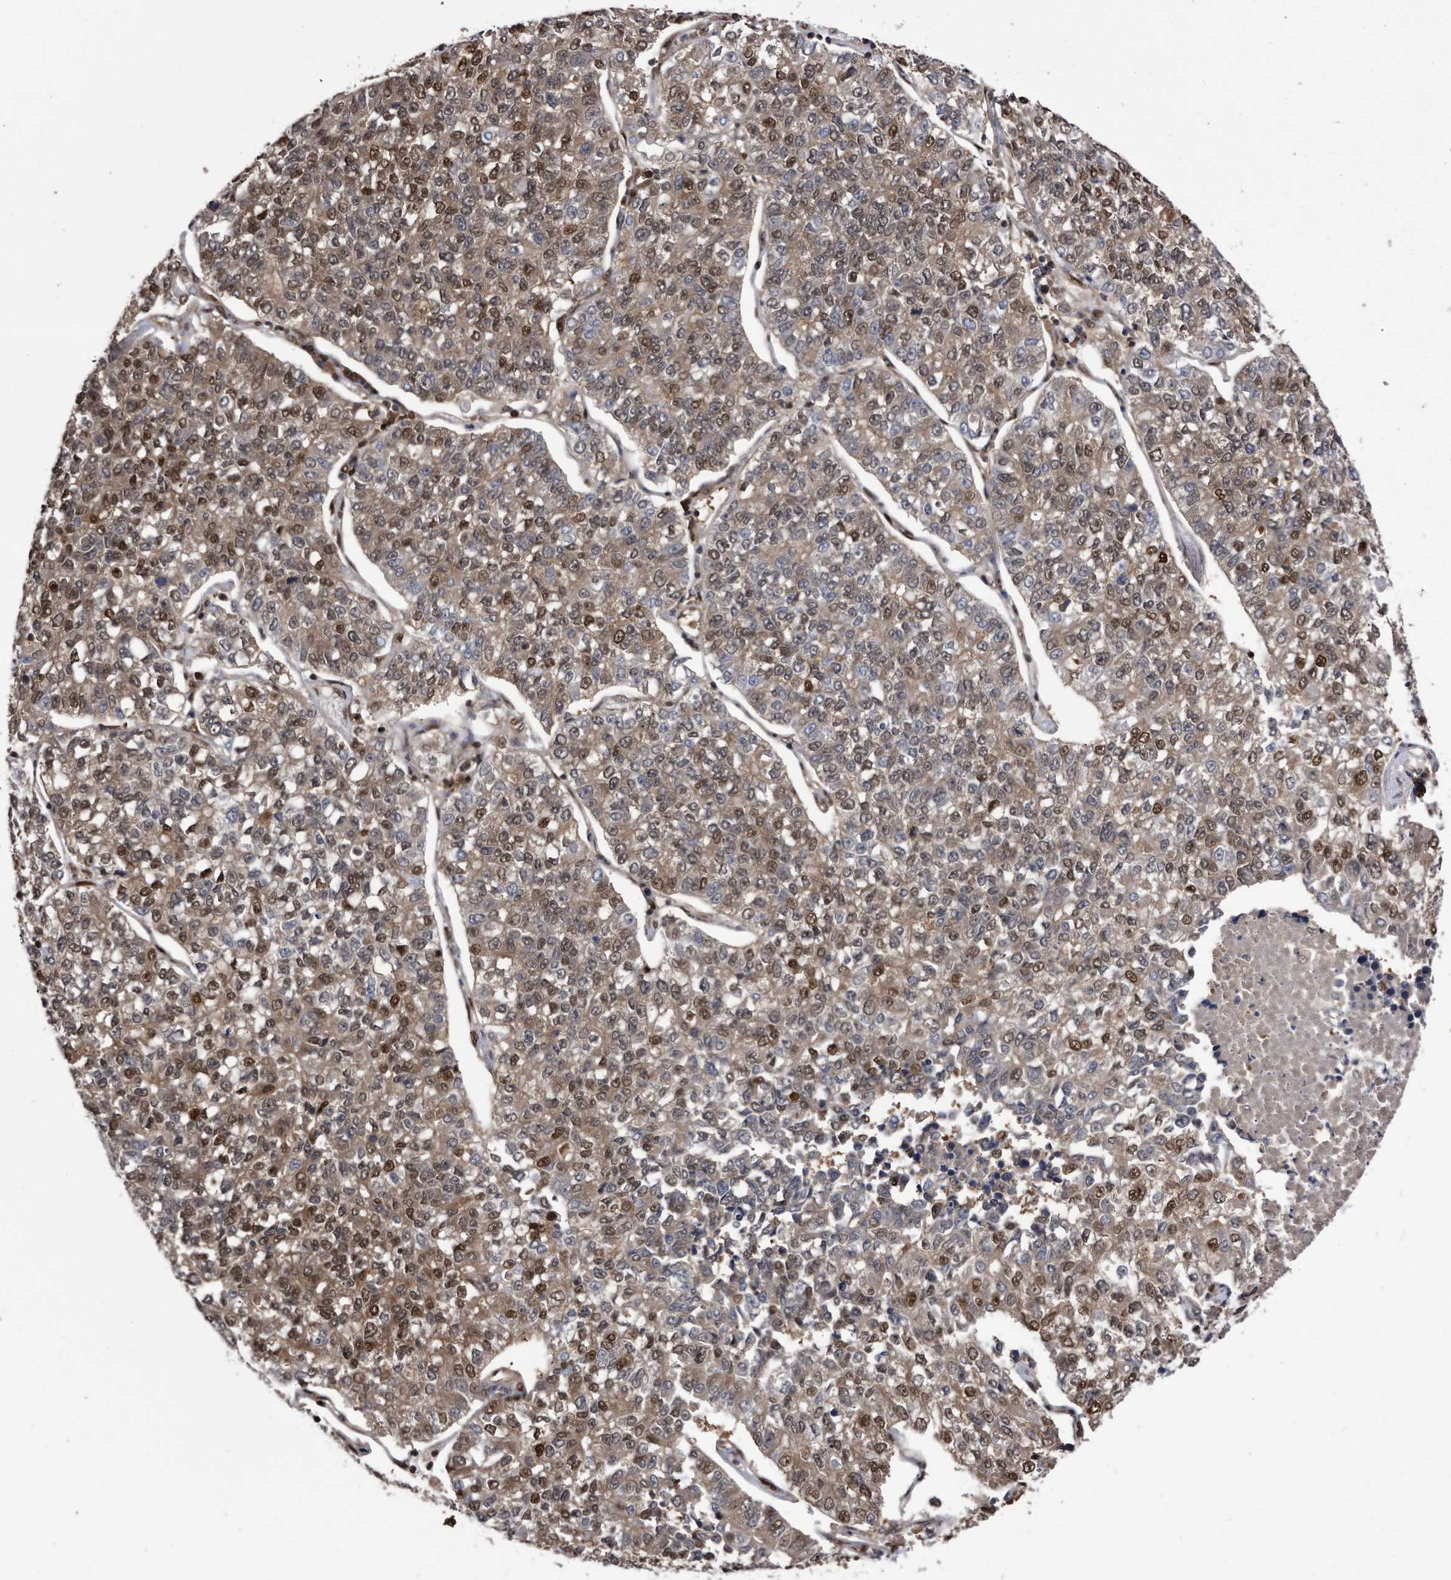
{"staining": {"intensity": "moderate", "quantity": "25%-75%", "location": "nuclear"}, "tissue": "lung cancer", "cell_type": "Tumor cells", "image_type": "cancer", "snomed": [{"axis": "morphology", "description": "Adenocarcinoma, NOS"}, {"axis": "topography", "description": "Lung"}], "caption": "Immunohistochemistry image of human lung cancer stained for a protein (brown), which reveals medium levels of moderate nuclear staining in approximately 25%-75% of tumor cells.", "gene": "RAD23B", "patient": {"sex": "male", "age": 49}}